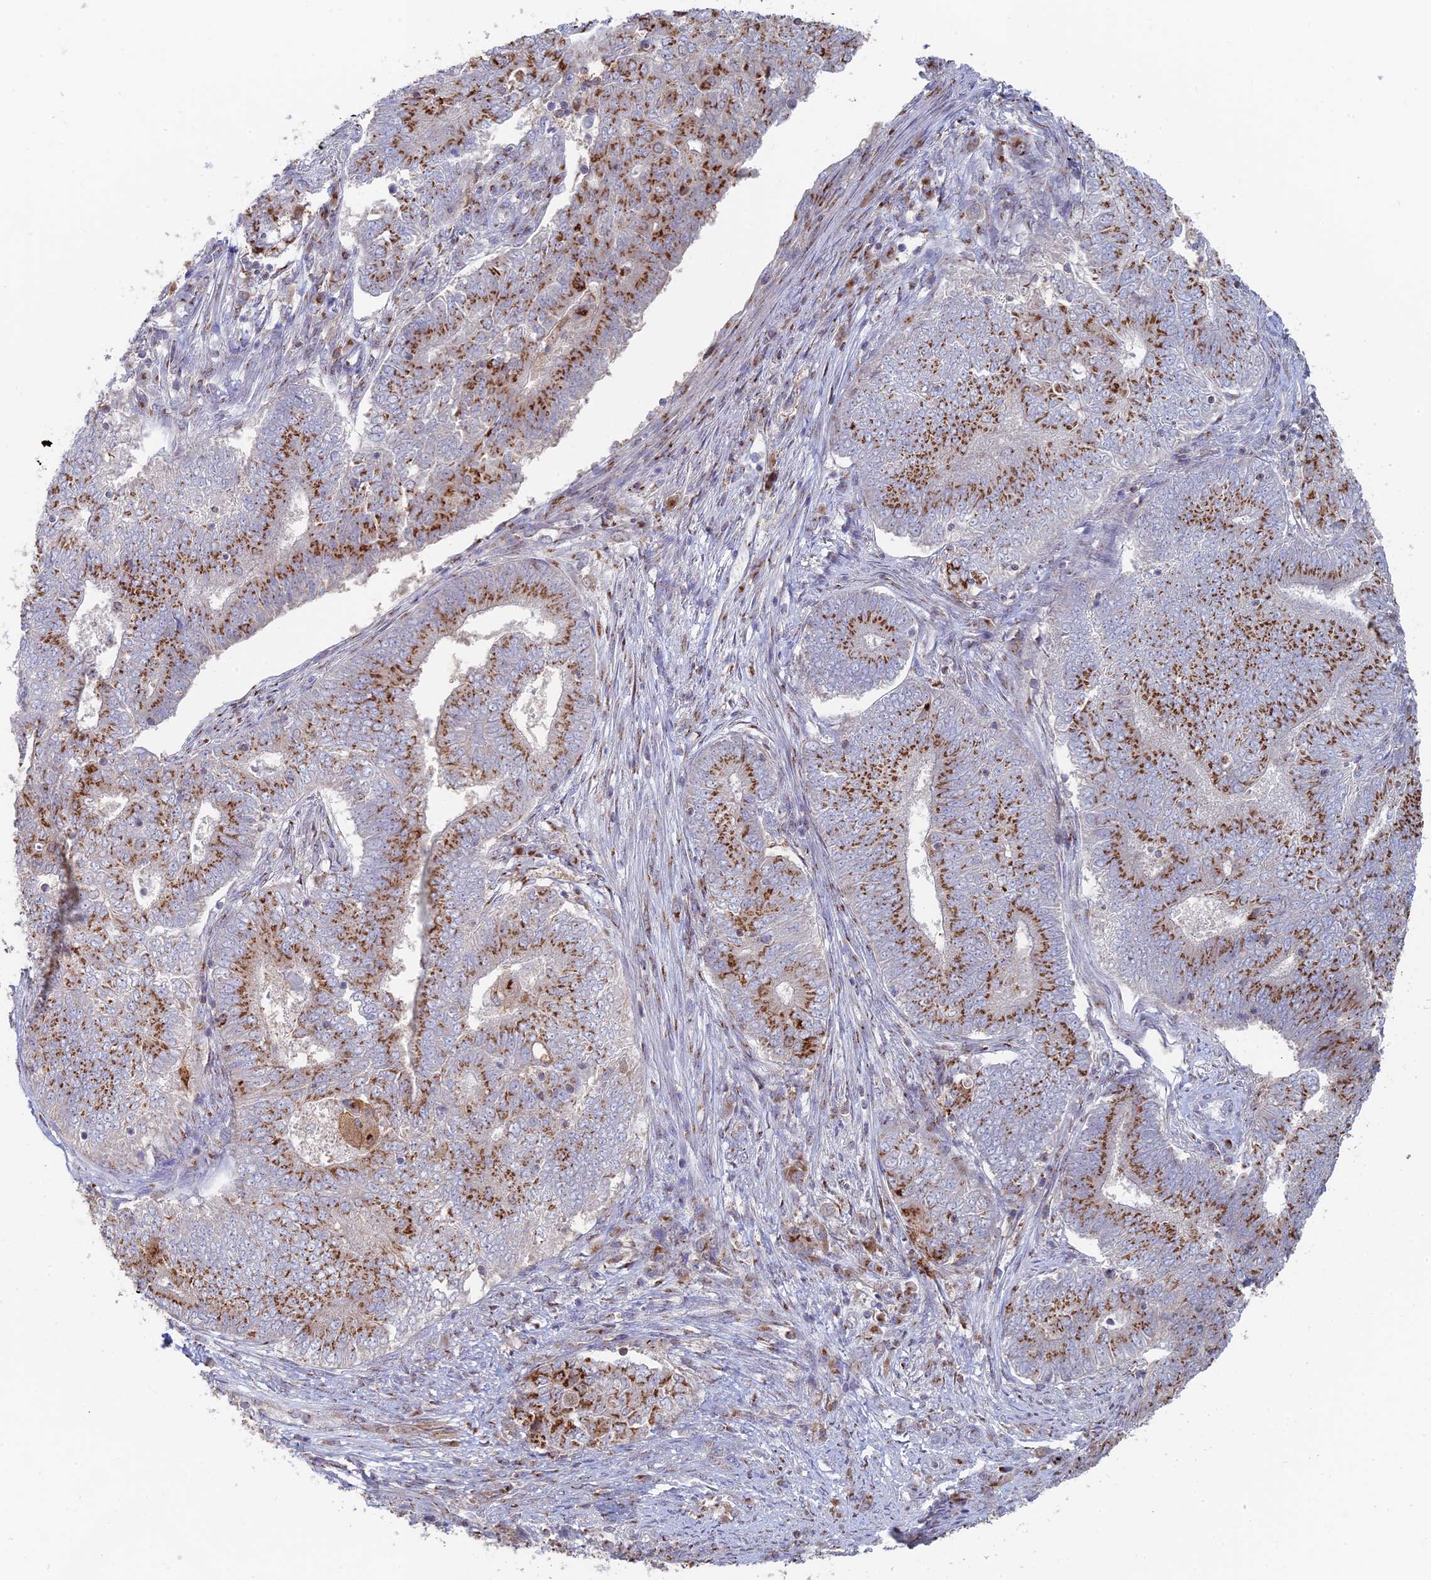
{"staining": {"intensity": "moderate", "quantity": ">75%", "location": "cytoplasmic/membranous"}, "tissue": "endometrial cancer", "cell_type": "Tumor cells", "image_type": "cancer", "snomed": [{"axis": "morphology", "description": "Adenocarcinoma, NOS"}, {"axis": "topography", "description": "Endometrium"}], "caption": "DAB (3,3'-diaminobenzidine) immunohistochemical staining of human endometrial cancer exhibits moderate cytoplasmic/membranous protein positivity in about >75% of tumor cells. (DAB IHC, brown staining for protein, blue staining for nuclei).", "gene": "HS2ST1", "patient": {"sex": "female", "age": 62}}